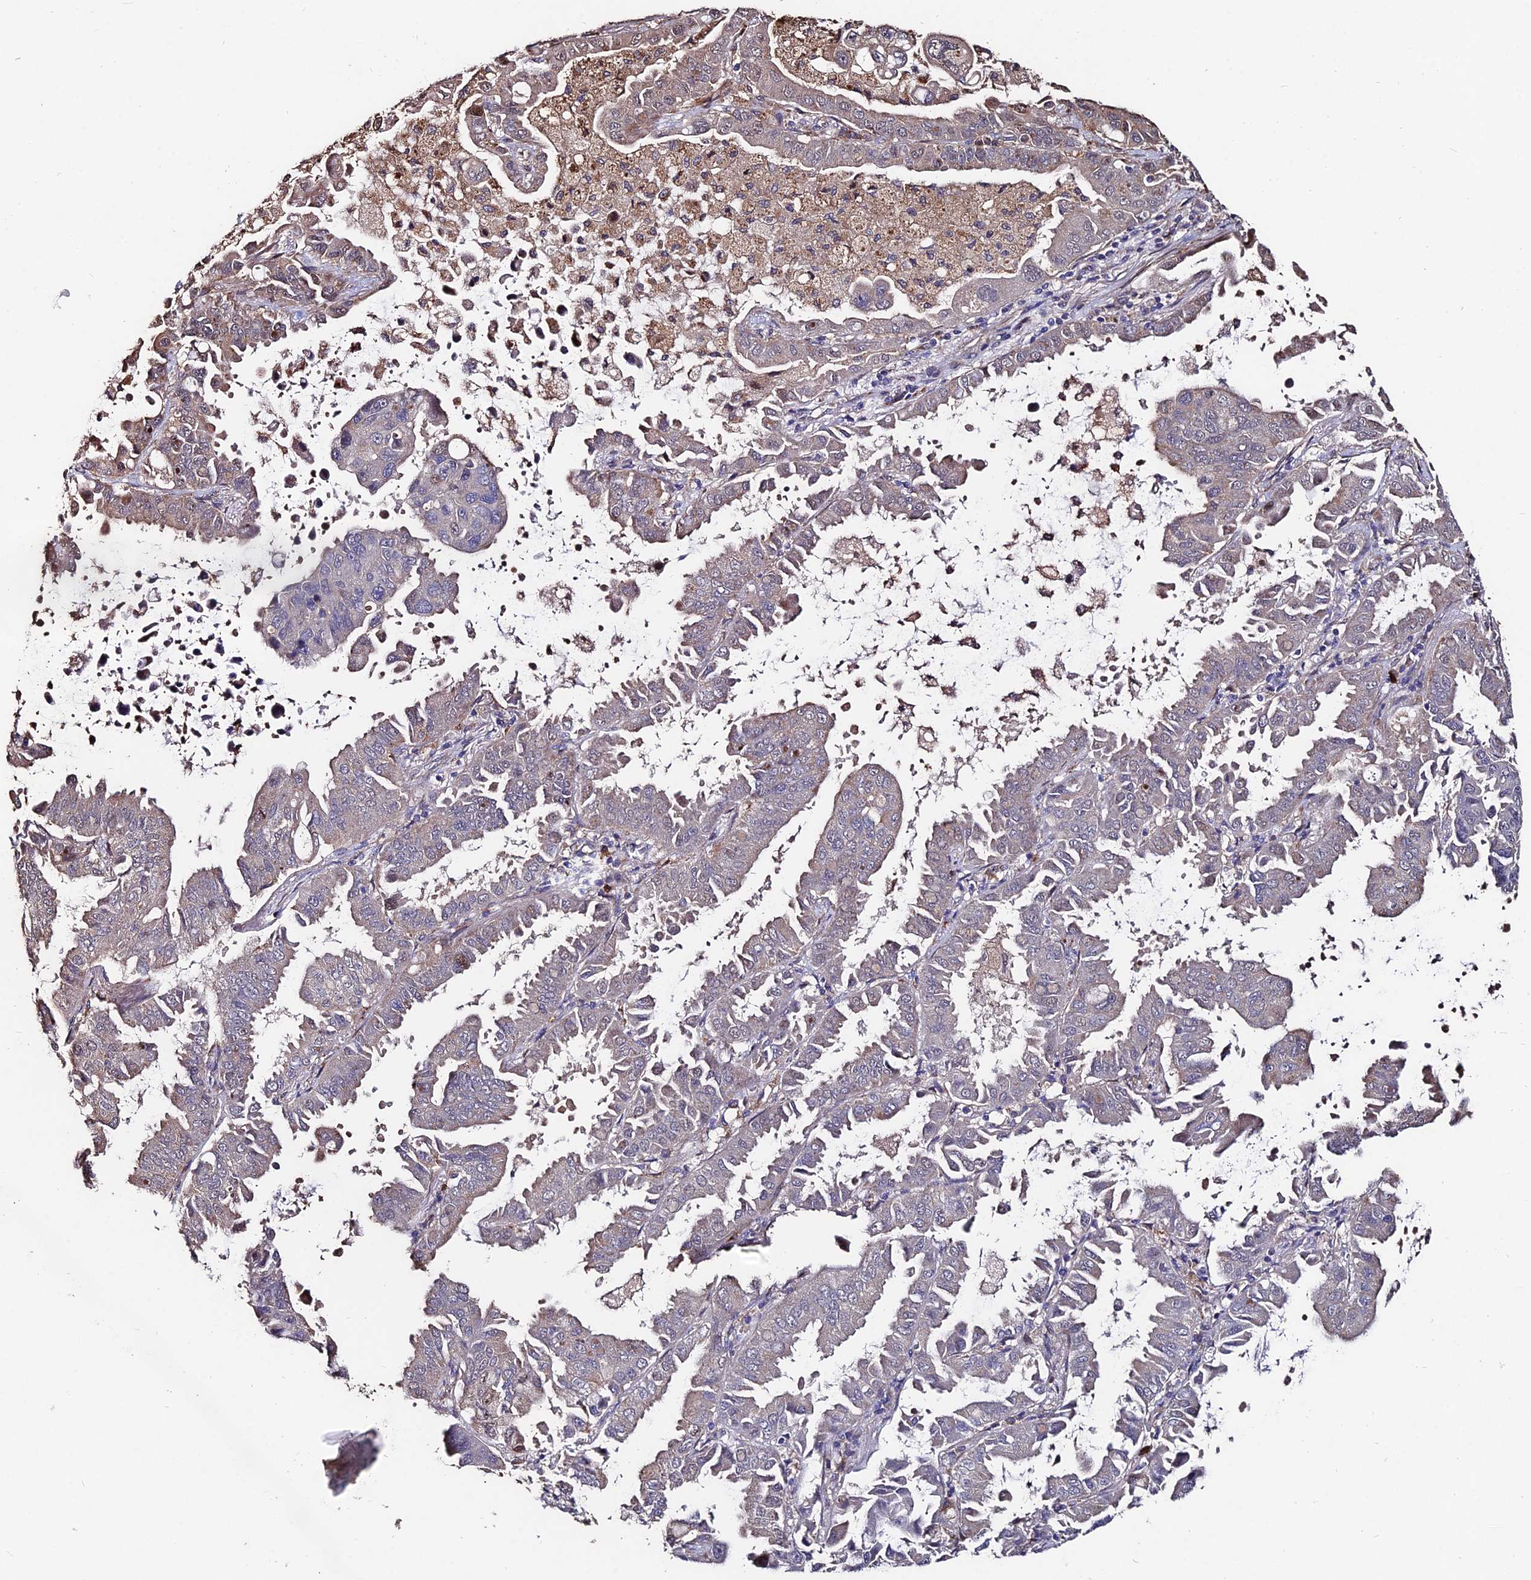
{"staining": {"intensity": "negative", "quantity": "none", "location": "none"}, "tissue": "lung cancer", "cell_type": "Tumor cells", "image_type": "cancer", "snomed": [{"axis": "morphology", "description": "Adenocarcinoma, NOS"}, {"axis": "topography", "description": "Lung"}], "caption": "This is an immunohistochemistry (IHC) micrograph of human lung adenocarcinoma. There is no staining in tumor cells.", "gene": "ACTR5", "patient": {"sex": "male", "age": 64}}